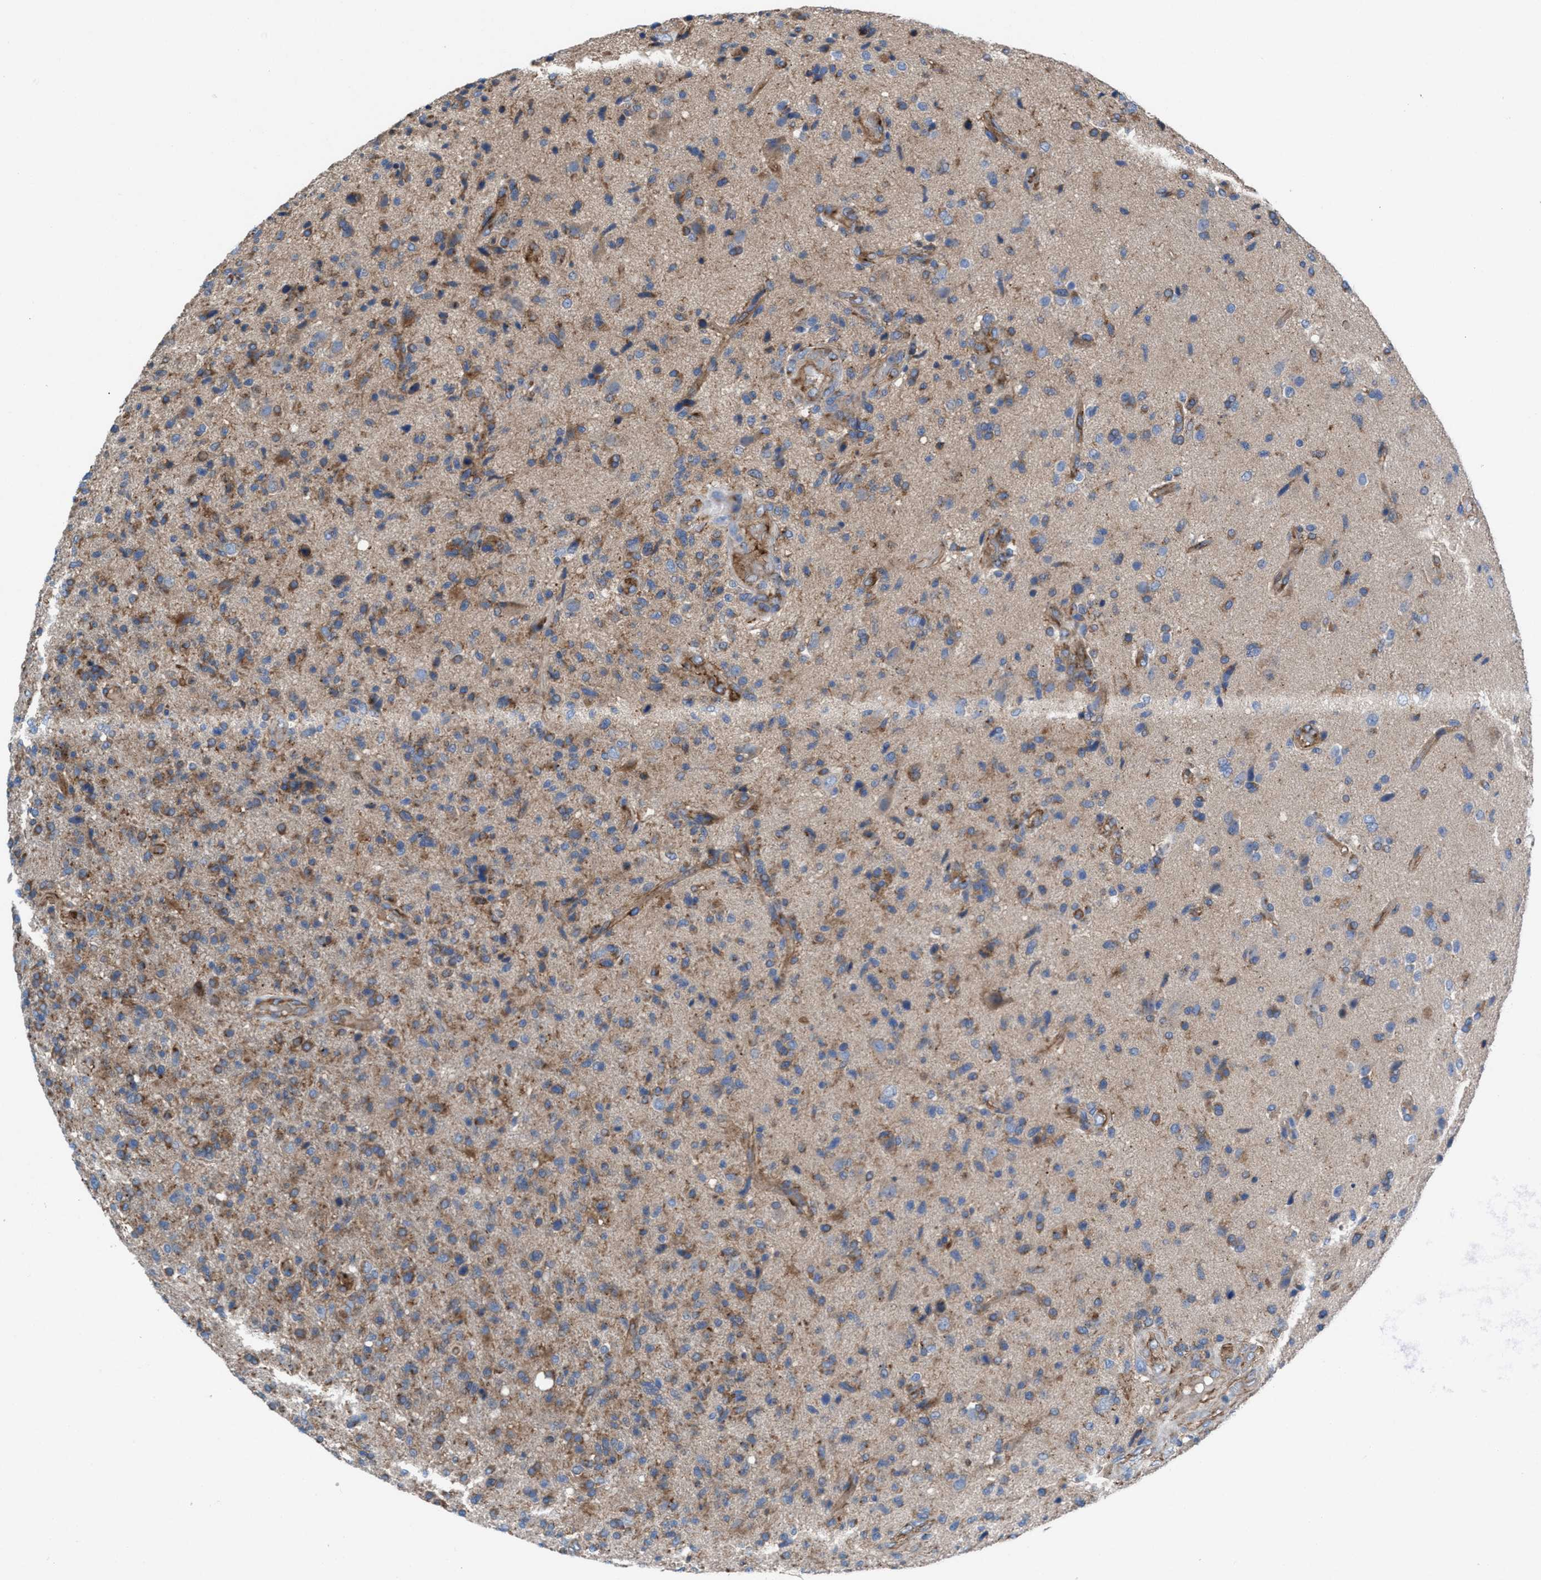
{"staining": {"intensity": "moderate", "quantity": ">75%", "location": "cytoplasmic/membranous"}, "tissue": "glioma", "cell_type": "Tumor cells", "image_type": "cancer", "snomed": [{"axis": "morphology", "description": "Glioma, malignant, High grade"}, {"axis": "topography", "description": "Brain"}], "caption": "An IHC image of tumor tissue is shown. Protein staining in brown labels moderate cytoplasmic/membranous positivity in glioma within tumor cells.", "gene": "NYAP1", "patient": {"sex": "male", "age": 72}}